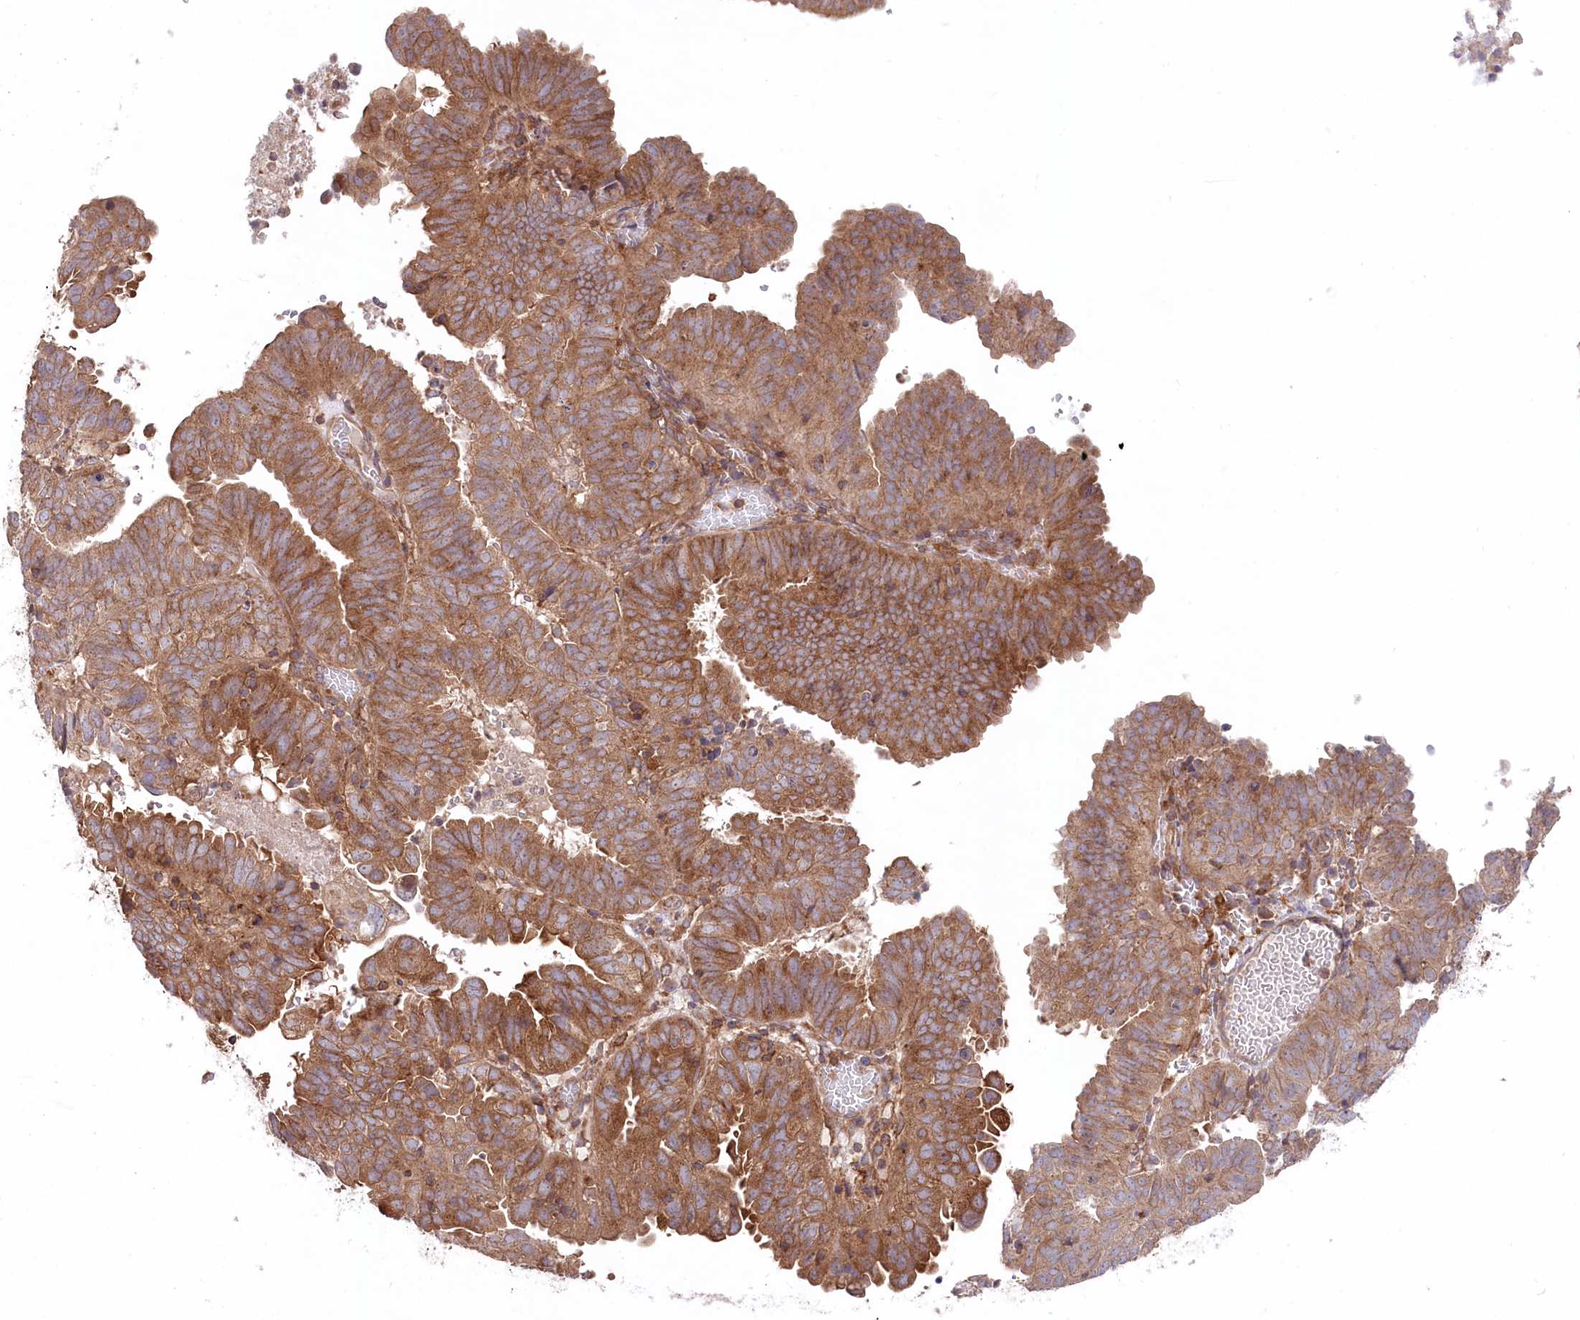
{"staining": {"intensity": "moderate", "quantity": ">75%", "location": "cytoplasmic/membranous"}, "tissue": "endometrial cancer", "cell_type": "Tumor cells", "image_type": "cancer", "snomed": [{"axis": "morphology", "description": "Adenocarcinoma, NOS"}, {"axis": "topography", "description": "Uterus"}], "caption": "Protein staining by immunohistochemistry (IHC) shows moderate cytoplasmic/membranous expression in approximately >75% of tumor cells in endometrial adenocarcinoma.", "gene": "PPP1R21", "patient": {"sex": "female", "age": 77}}